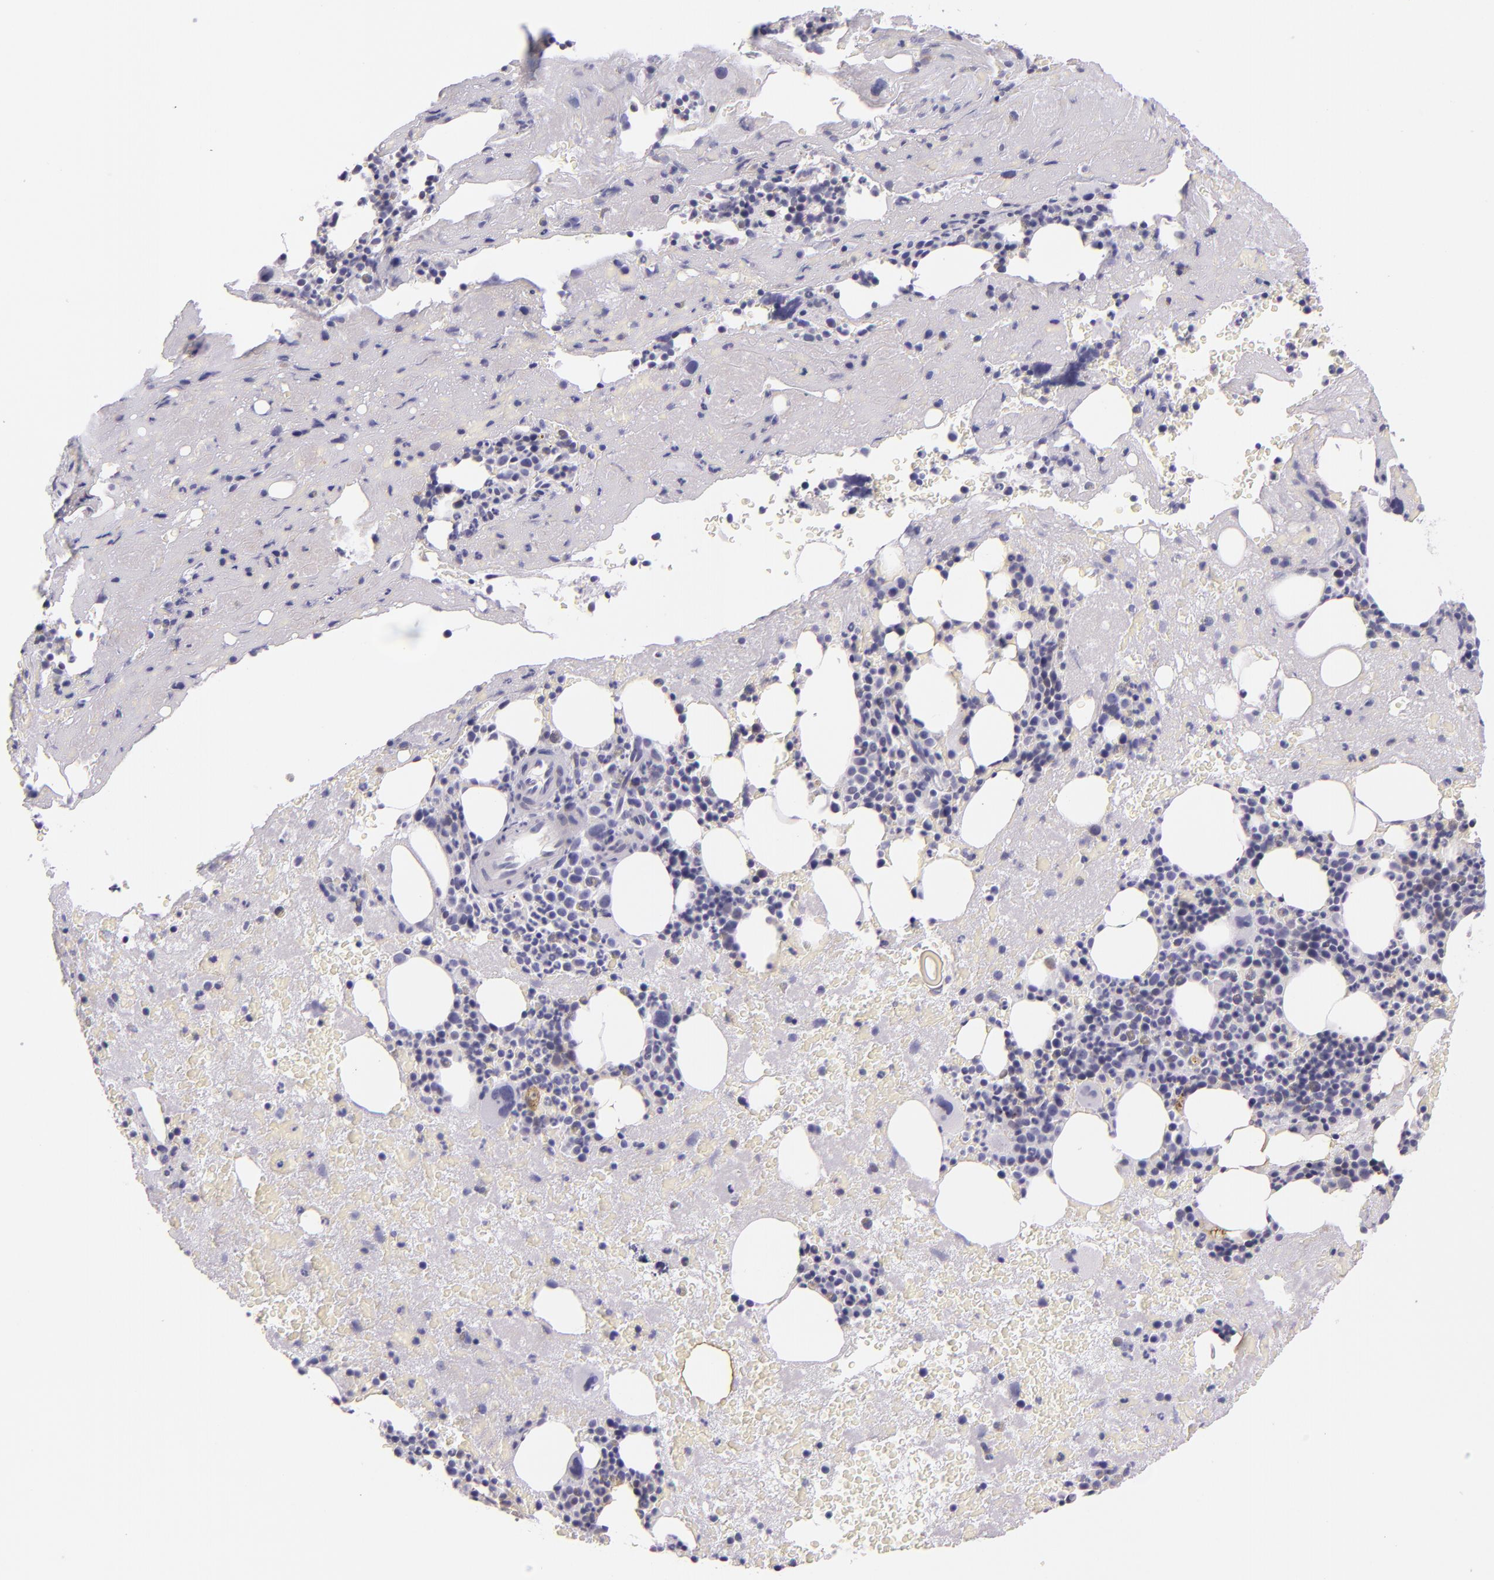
{"staining": {"intensity": "negative", "quantity": "none", "location": "none"}, "tissue": "bone marrow", "cell_type": "Hematopoietic cells", "image_type": "normal", "snomed": [{"axis": "morphology", "description": "Normal tissue, NOS"}, {"axis": "topography", "description": "Bone marrow"}], "caption": "Hematopoietic cells show no significant protein expression in normal bone marrow. (DAB IHC with hematoxylin counter stain).", "gene": "HSP90AA1", "patient": {"sex": "male", "age": 76}}